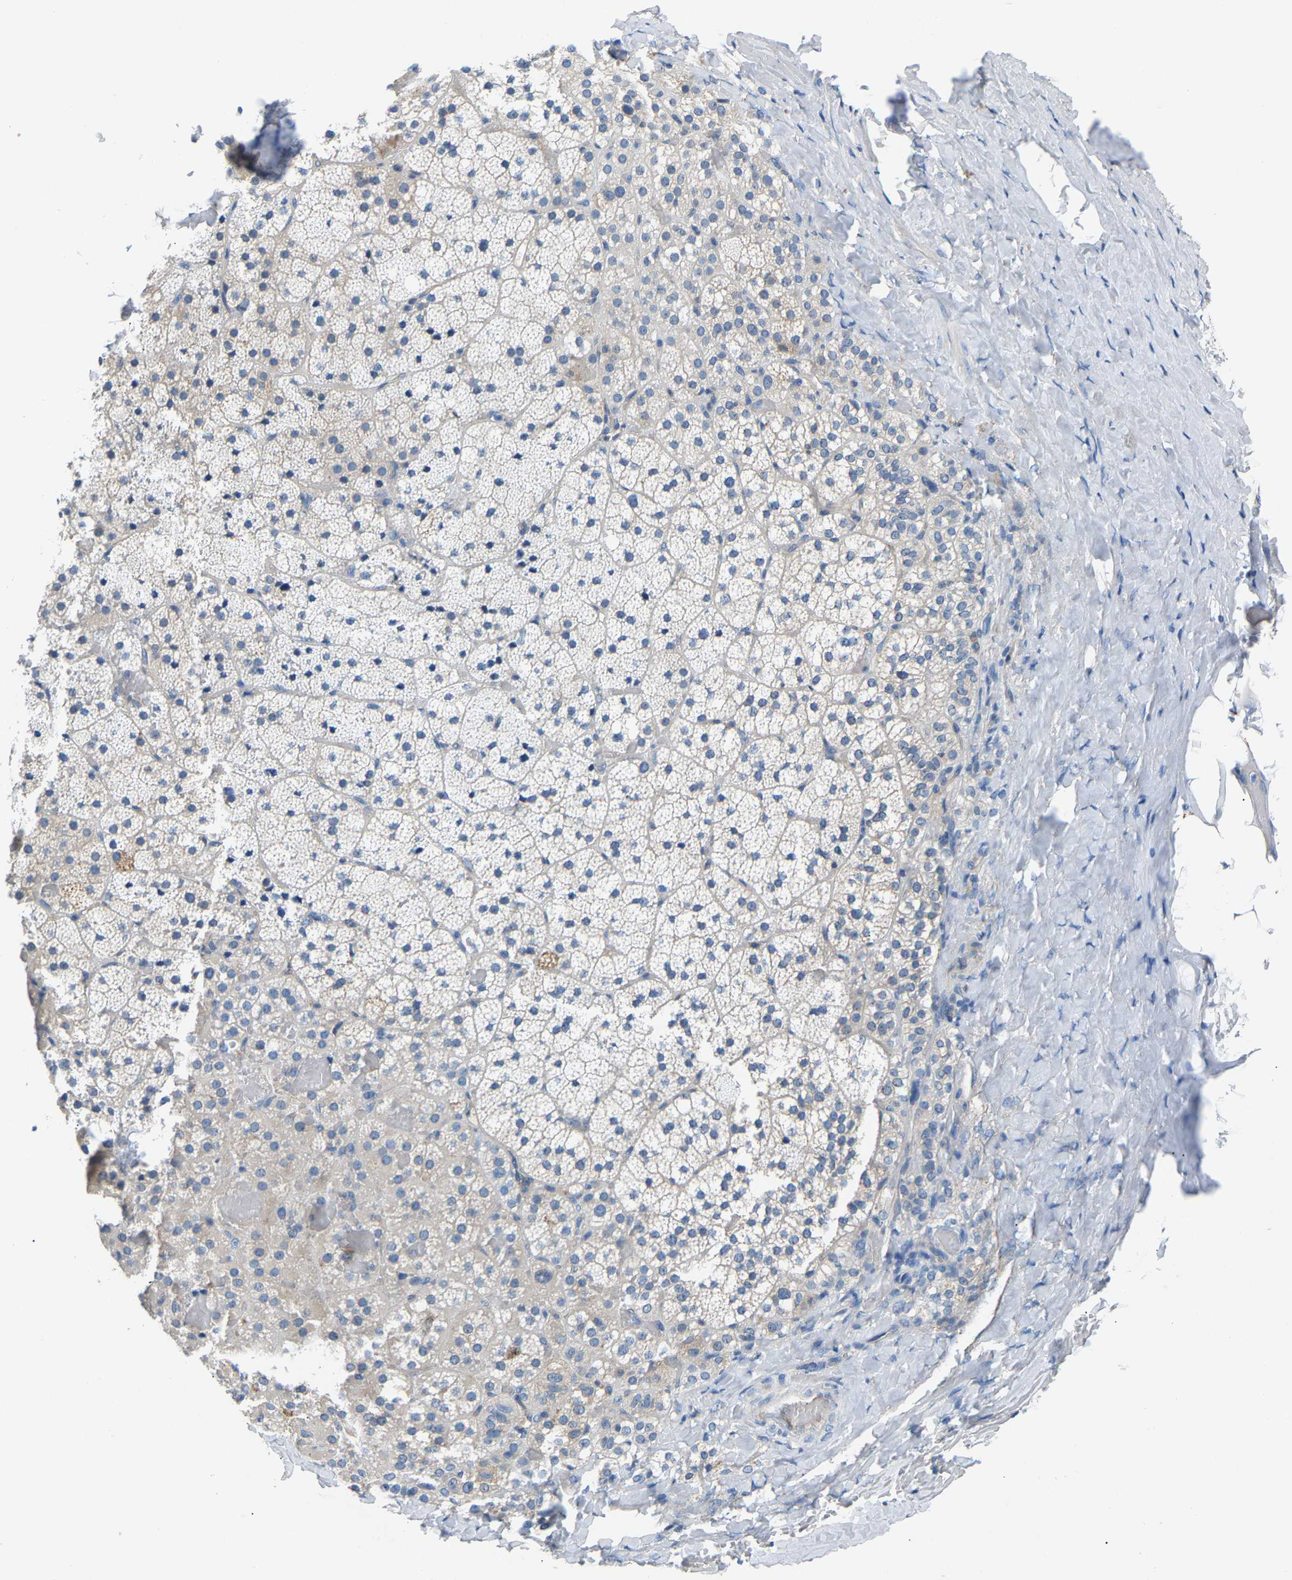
{"staining": {"intensity": "moderate", "quantity": "<25%", "location": "cytoplasmic/membranous"}, "tissue": "adrenal gland", "cell_type": "Glandular cells", "image_type": "normal", "snomed": [{"axis": "morphology", "description": "Normal tissue, NOS"}, {"axis": "topography", "description": "Adrenal gland"}], "caption": "IHC micrograph of unremarkable adrenal gland: adrenal gland stained using immunohistochemistry shows low levels of moderate protein expression localized specifically in the cytoplasmic/membranous of glandular cells, appearing as a cytoplasmic/membranous brown color.", "gene": "DNAAF5", "patient": {"sex": "female", "age": 59}}